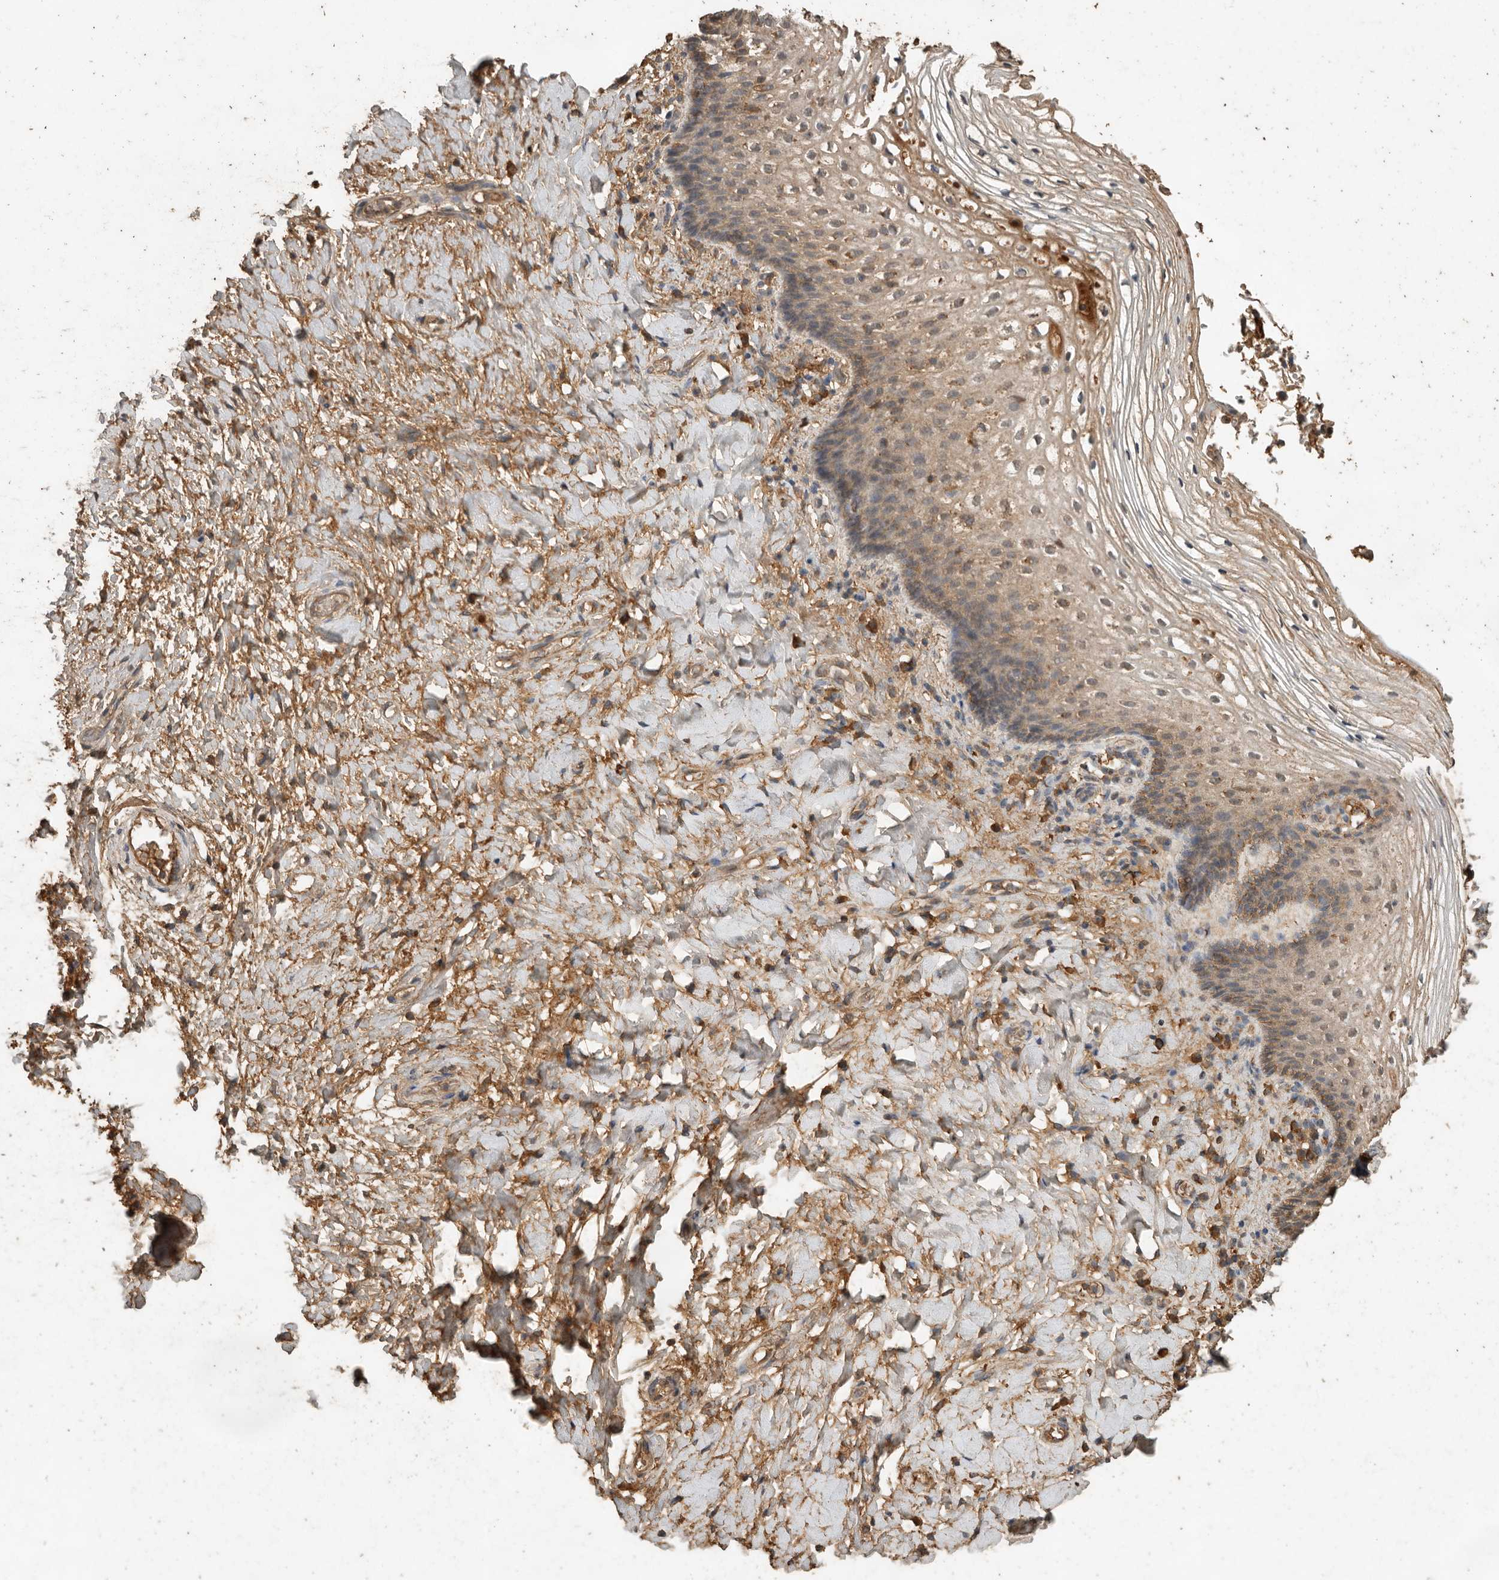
{"staining": {"intensity": "weak", "quantity": "25%-75%", "location": "cytoplasmic/membranous"}, "tissue": "vagina", "cell_type": "Squamous epithelial cells", "image_type": "normal", "snomed": [{"axis": "morphology", "description": "Normal tissue, NOS"}, {"axis": "topography", "description": "Vagina"}], "caption": "Immunohistochemistry histopathology image of normal vagina: human vagina stained using IHC demonstrates low levels of weak protein expression localized specifically in the cytoplasmic/membranous of squamous epithelial cells, appearing as a cytoplasmic/membranous brown color.", "gene": "CTF1", "patient": {"sex": "female", "age": 60}}